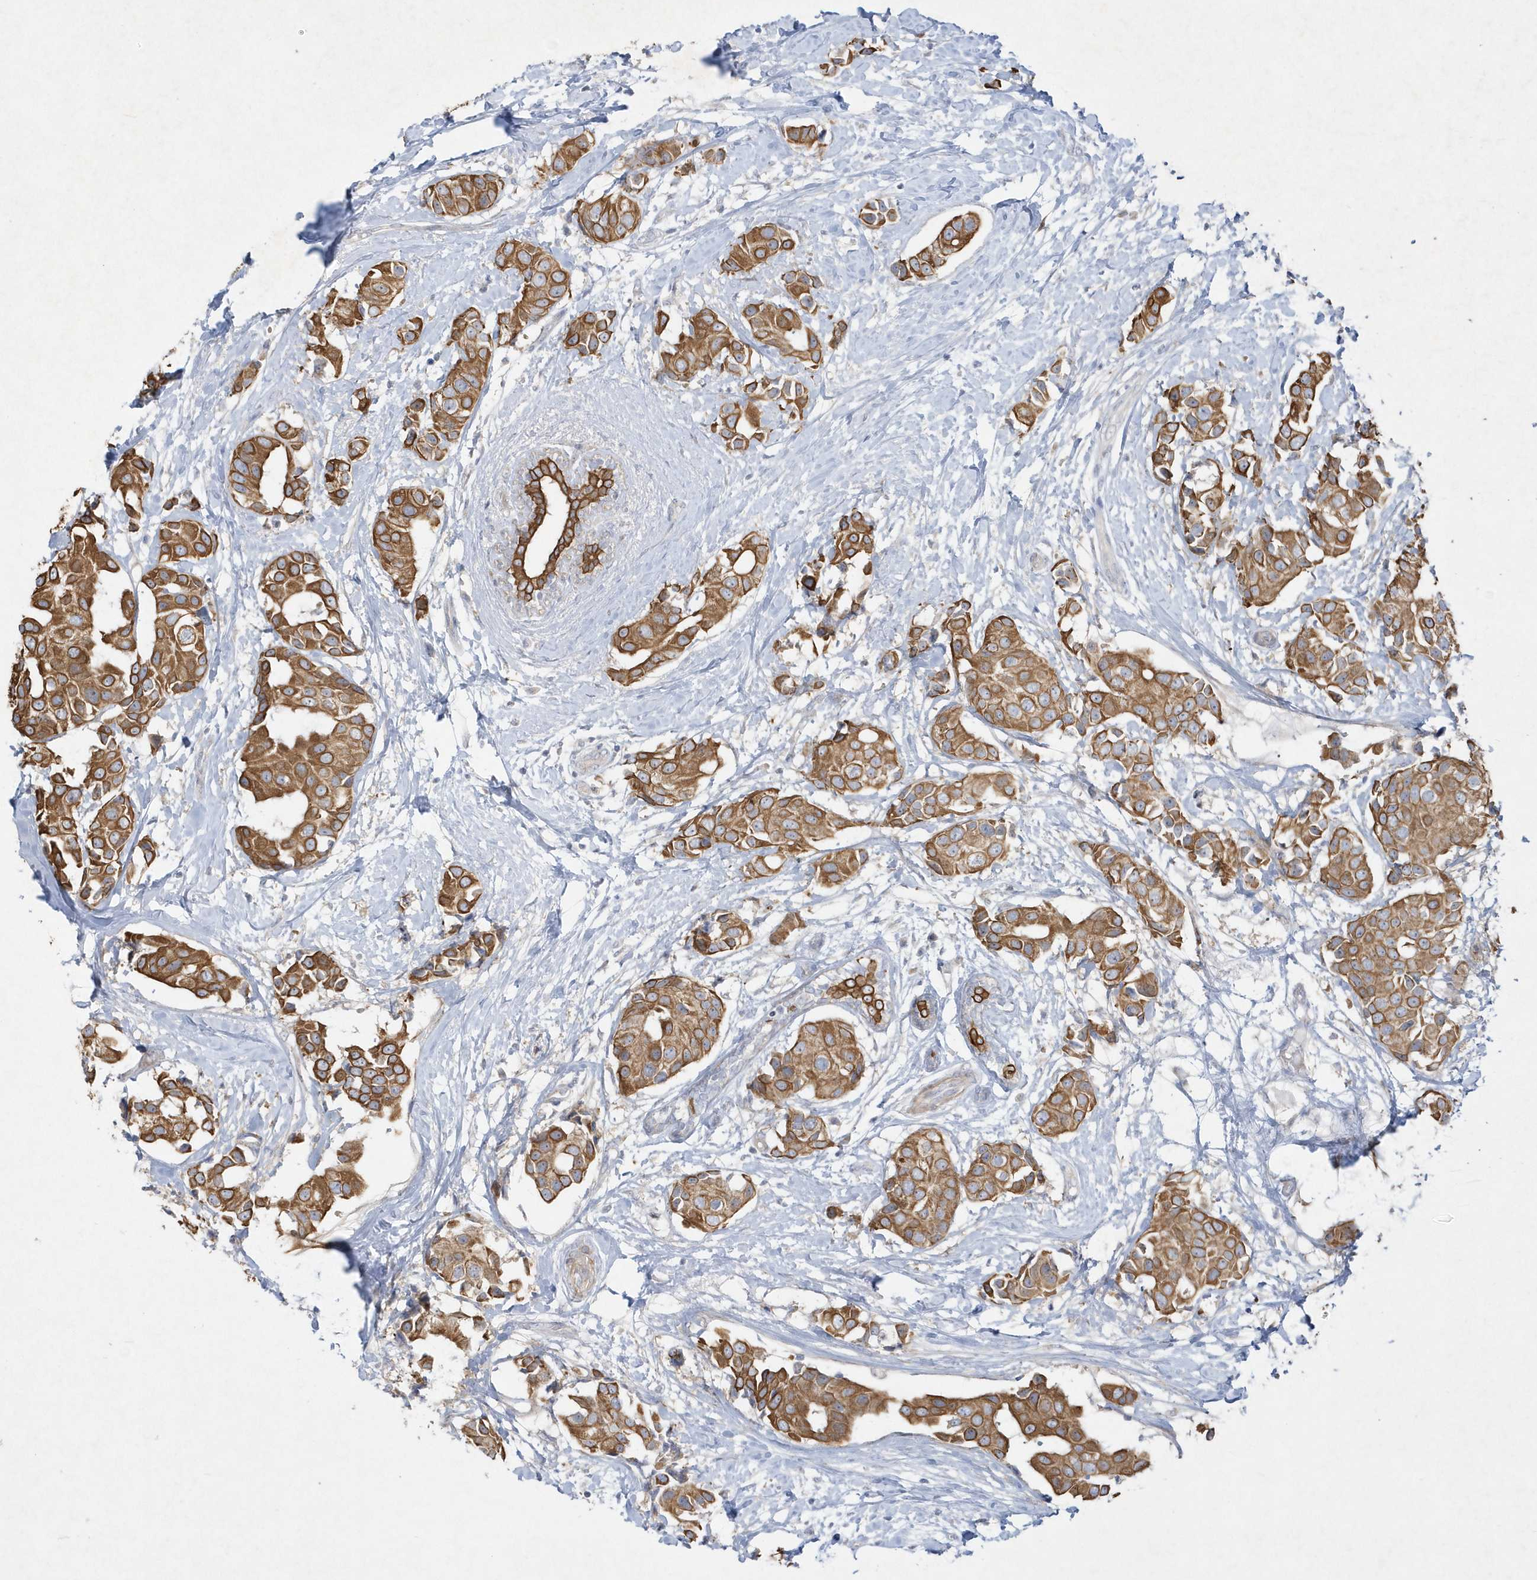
{"staining": {"intensity": "strong", "quantity": ">75%", "location": "cytoplasmic/membranous"}, "tissue": "breast cancer", "cell_type": "Tumor cells", "image_type": "cancer", "snomed": [{"axis": "morphology", "description": "Normal tissue, NOS"}, {"axis": "morphology", "description": "Duct carcinoma"}, {"axis": "topography", "description": "Breast"}], "caption": "Approximately >75% of tumor cells in intraductal carcinoma (breast) show strong cytoplasmic/membranous protein staining as visualized by brown immunohistochemical staining.", "gene": "LARS1", "patient": {"sex": "female", "age": 39}}